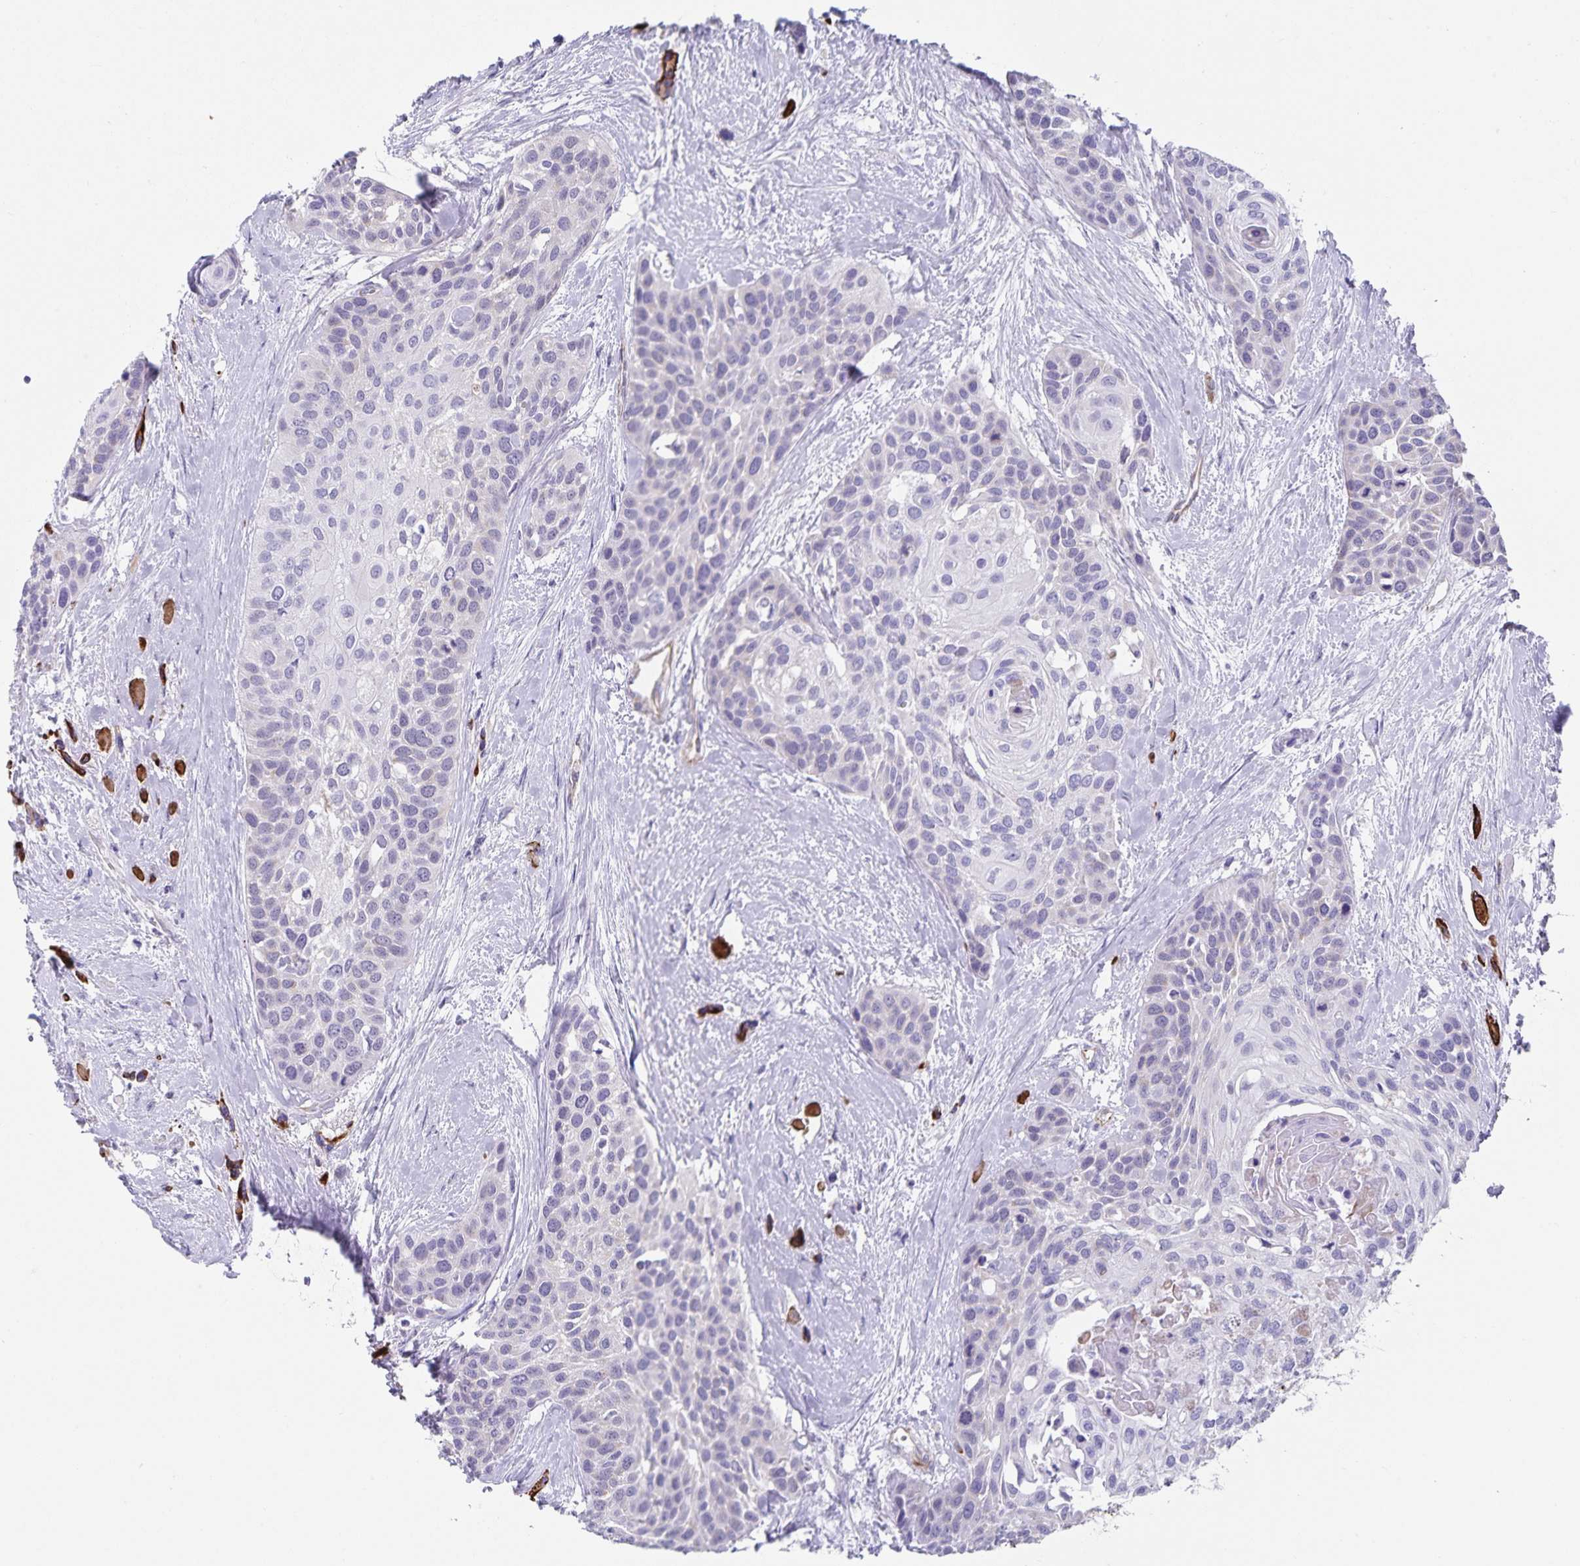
{"staining": {"intensity": "negative", "quantity": "none", "location": "none"}, "tissue": "head and neck cancer", "cell_type": "Tumor cells", "image_type": "cancer", "snomed": [{"axis": "morphology", "description": "Squamous cell carcinoma, NOS"}, {"axis": "topography", "description": "Head-Neck"}], "caption": "This is a photomicrograph of immunohistochemistry (IHC) staining of head and neck cancer (squamous cell carcinoma), which shows no positivity in tumor cells. The staining is performed using DAB (3,3'-diaminobenzidine) brown chromogen with nuclei counter-stained in using hematoxylin.", "gene": "SYNM", "patient": {"sex": "female", "age": 50}}